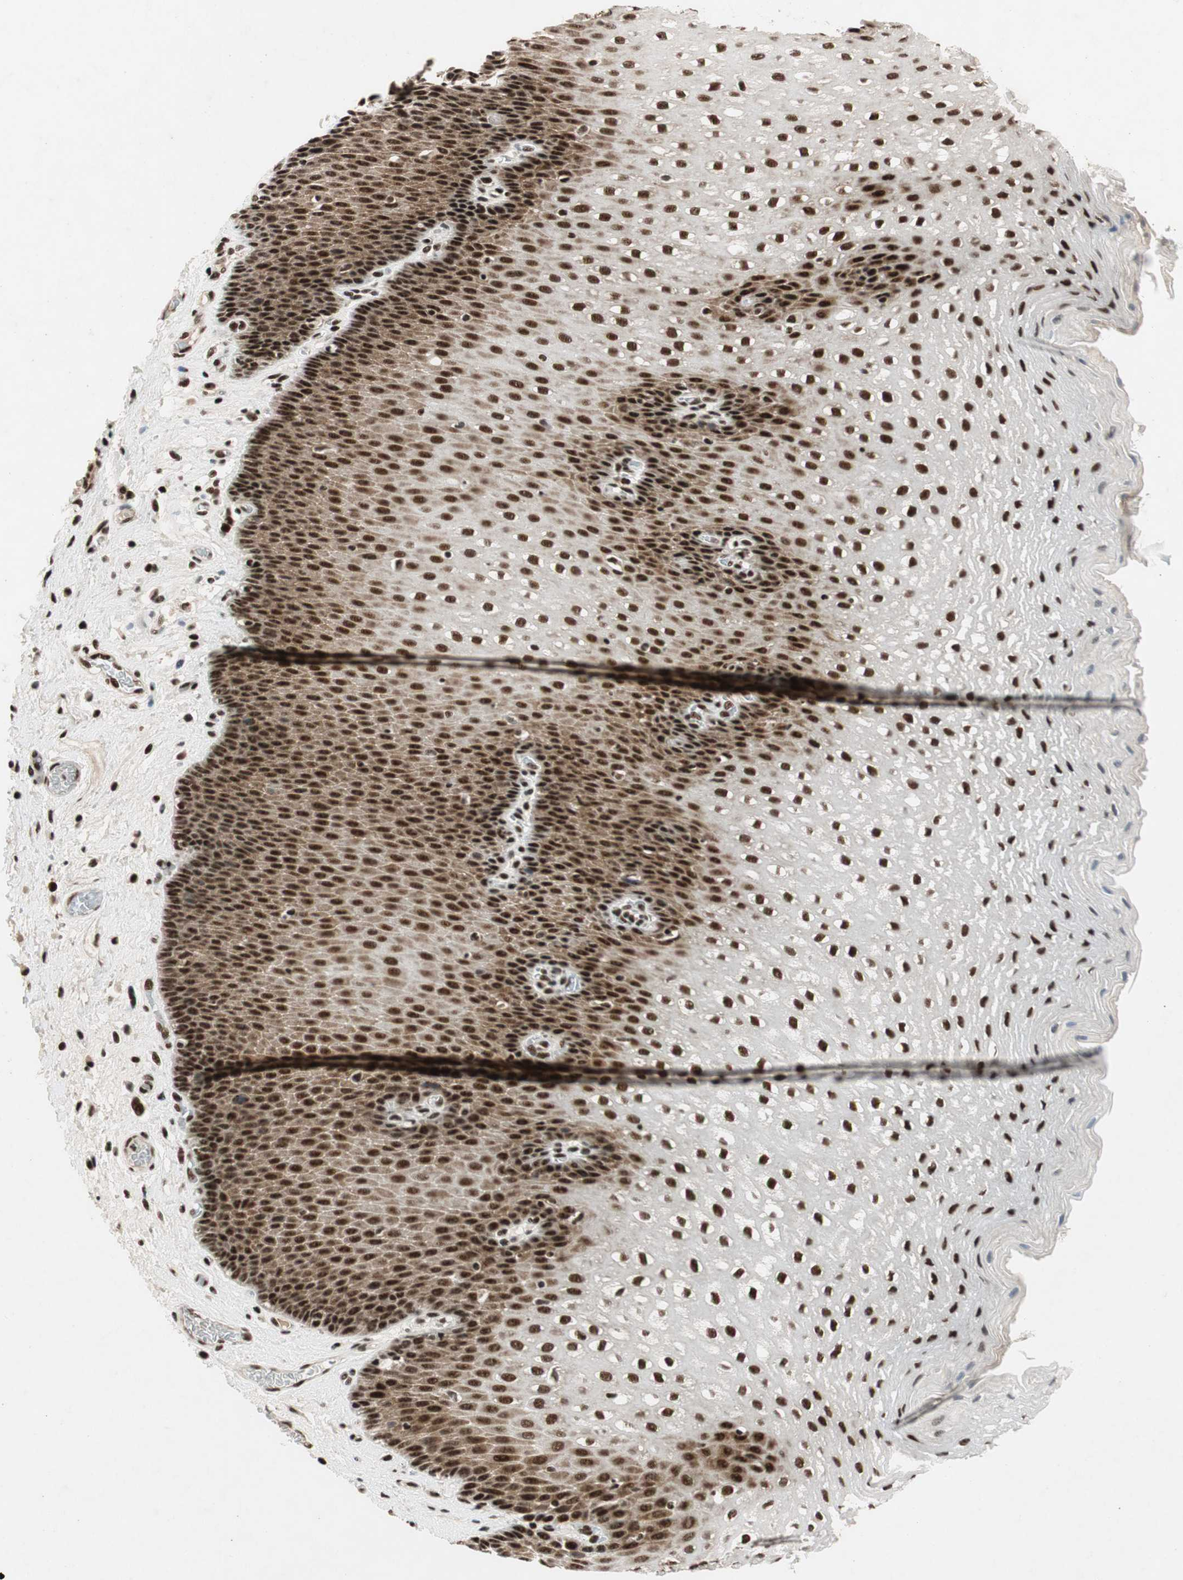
{"staining": {"intensity": "strong", "quantity": ">75%", "location": "nuclear"}, "tissue": "esophagus", "cell_type": "Squamous epithelial cells", "image_type": "normal", "snomed": [{"axis": "morphology", "description": "Normal tissue, NOS"}, {"axis": "topography", "description": "Esophagus"}], "caption": "Strong nuclear expression is identified in about >75% of squamous epithelial cells in unremarkable esophagus. (Brightfield microscopy of DAB IHC at high magnification).", "gene": "NCBP3", "patient": {"sex": "male", "age": 48}}